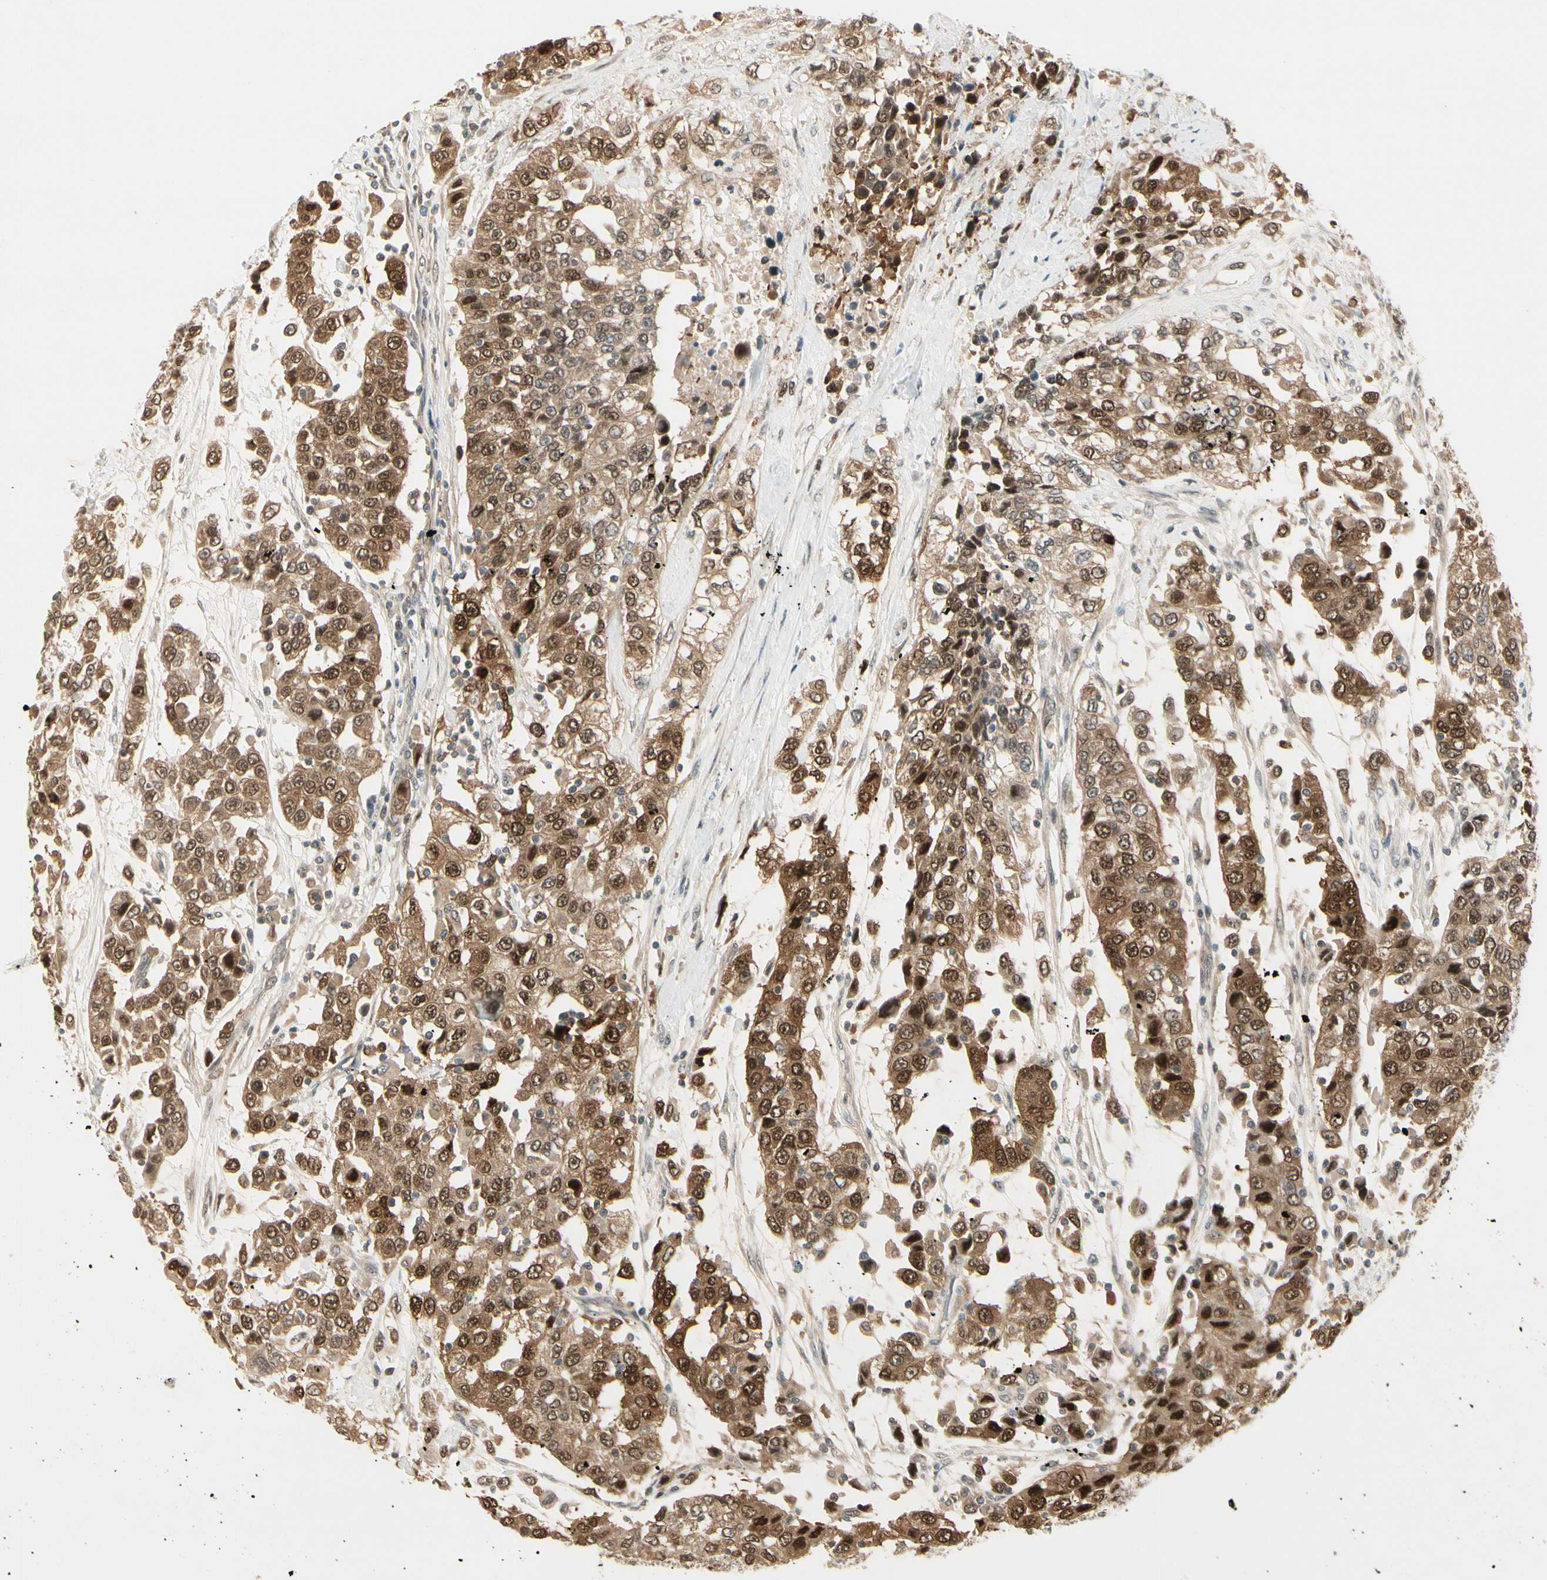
{"staining": {"intensity": "moderate", "quantity": "25%-75%", "location": "cytoplasmic/membranous,nuclear"}, "tissue": "urothelial cancer", "cell_type": "Tumor cells", "image_type": "cancer", "snomed": [{"axis": "morphology", "description": "Urothelial carcinoma, High grade"}, {"axis": "topography", "description": "Urinary bladder"}], "caption": "Urothelial cancer tissue demonstrates moderate cytoplasmic/membranous and nuclear positivity in approximately 25%-75% of tumor cells The staining was performed using DAB, with brown indicating positive protein expression. Nuclei are stained blue with hematoxylin.", "gene": "IPO5", "patient": {"sex": "female", "age": 80}}